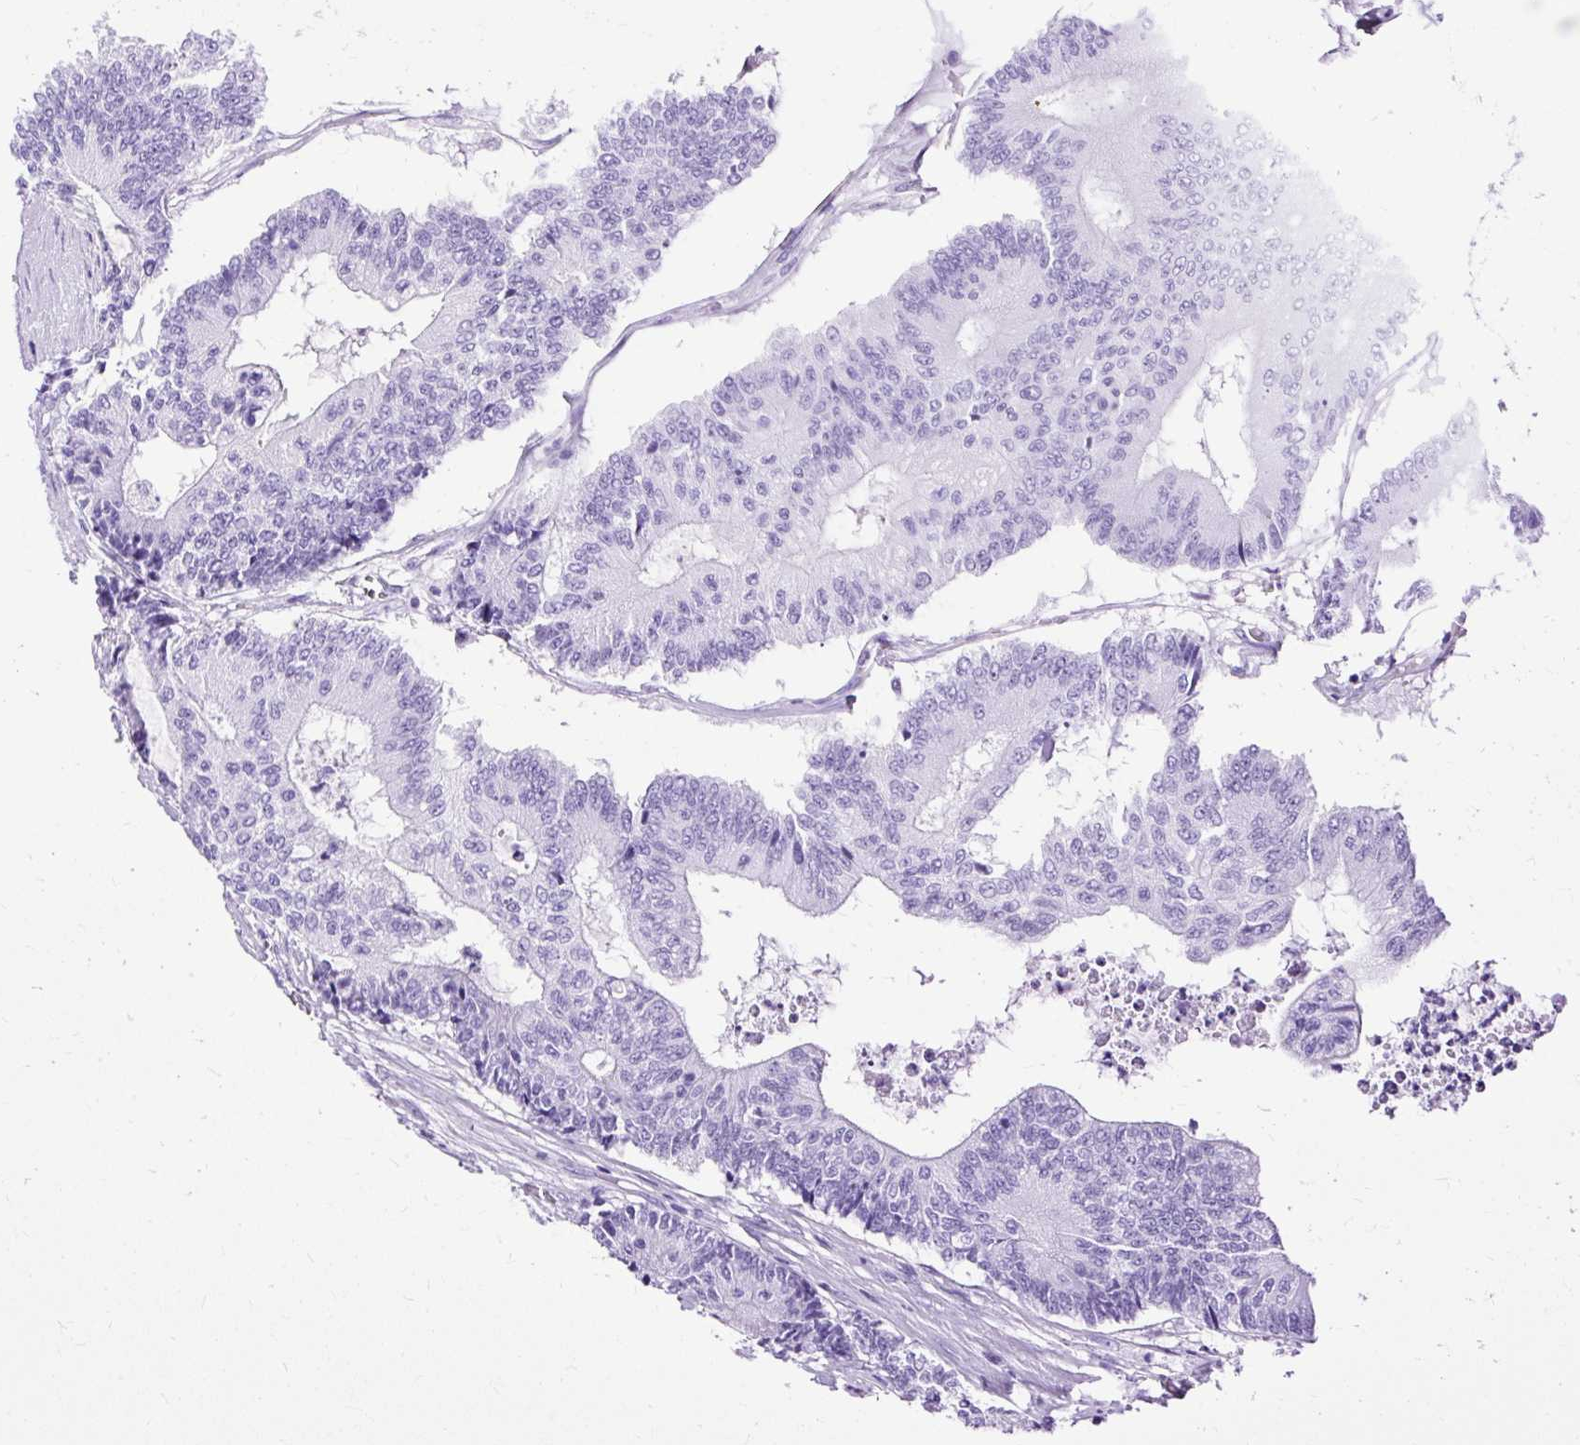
{"staining": {"intensity": "negative", "quantity": "none", "location": "none"}, "tissue": "colorectal cancer", "cell_type": "Tumor cells", "image_type": "cancer", "snomed": [{"axis": "morphology", "description": "Adenocarcinoma, NOS"}, {"axis": "topography", "description": "Colon"}], "caption": "A high-resolution photomicrograph shows immunohistochemistry (IHC) staining of adenocarcinoma (colorectal), which exhibits no significant staining in tumor cells. Nuclei are stained in blue.", "gene": "SLC8A2", "patient": {"sex": "female", "age": 84}}